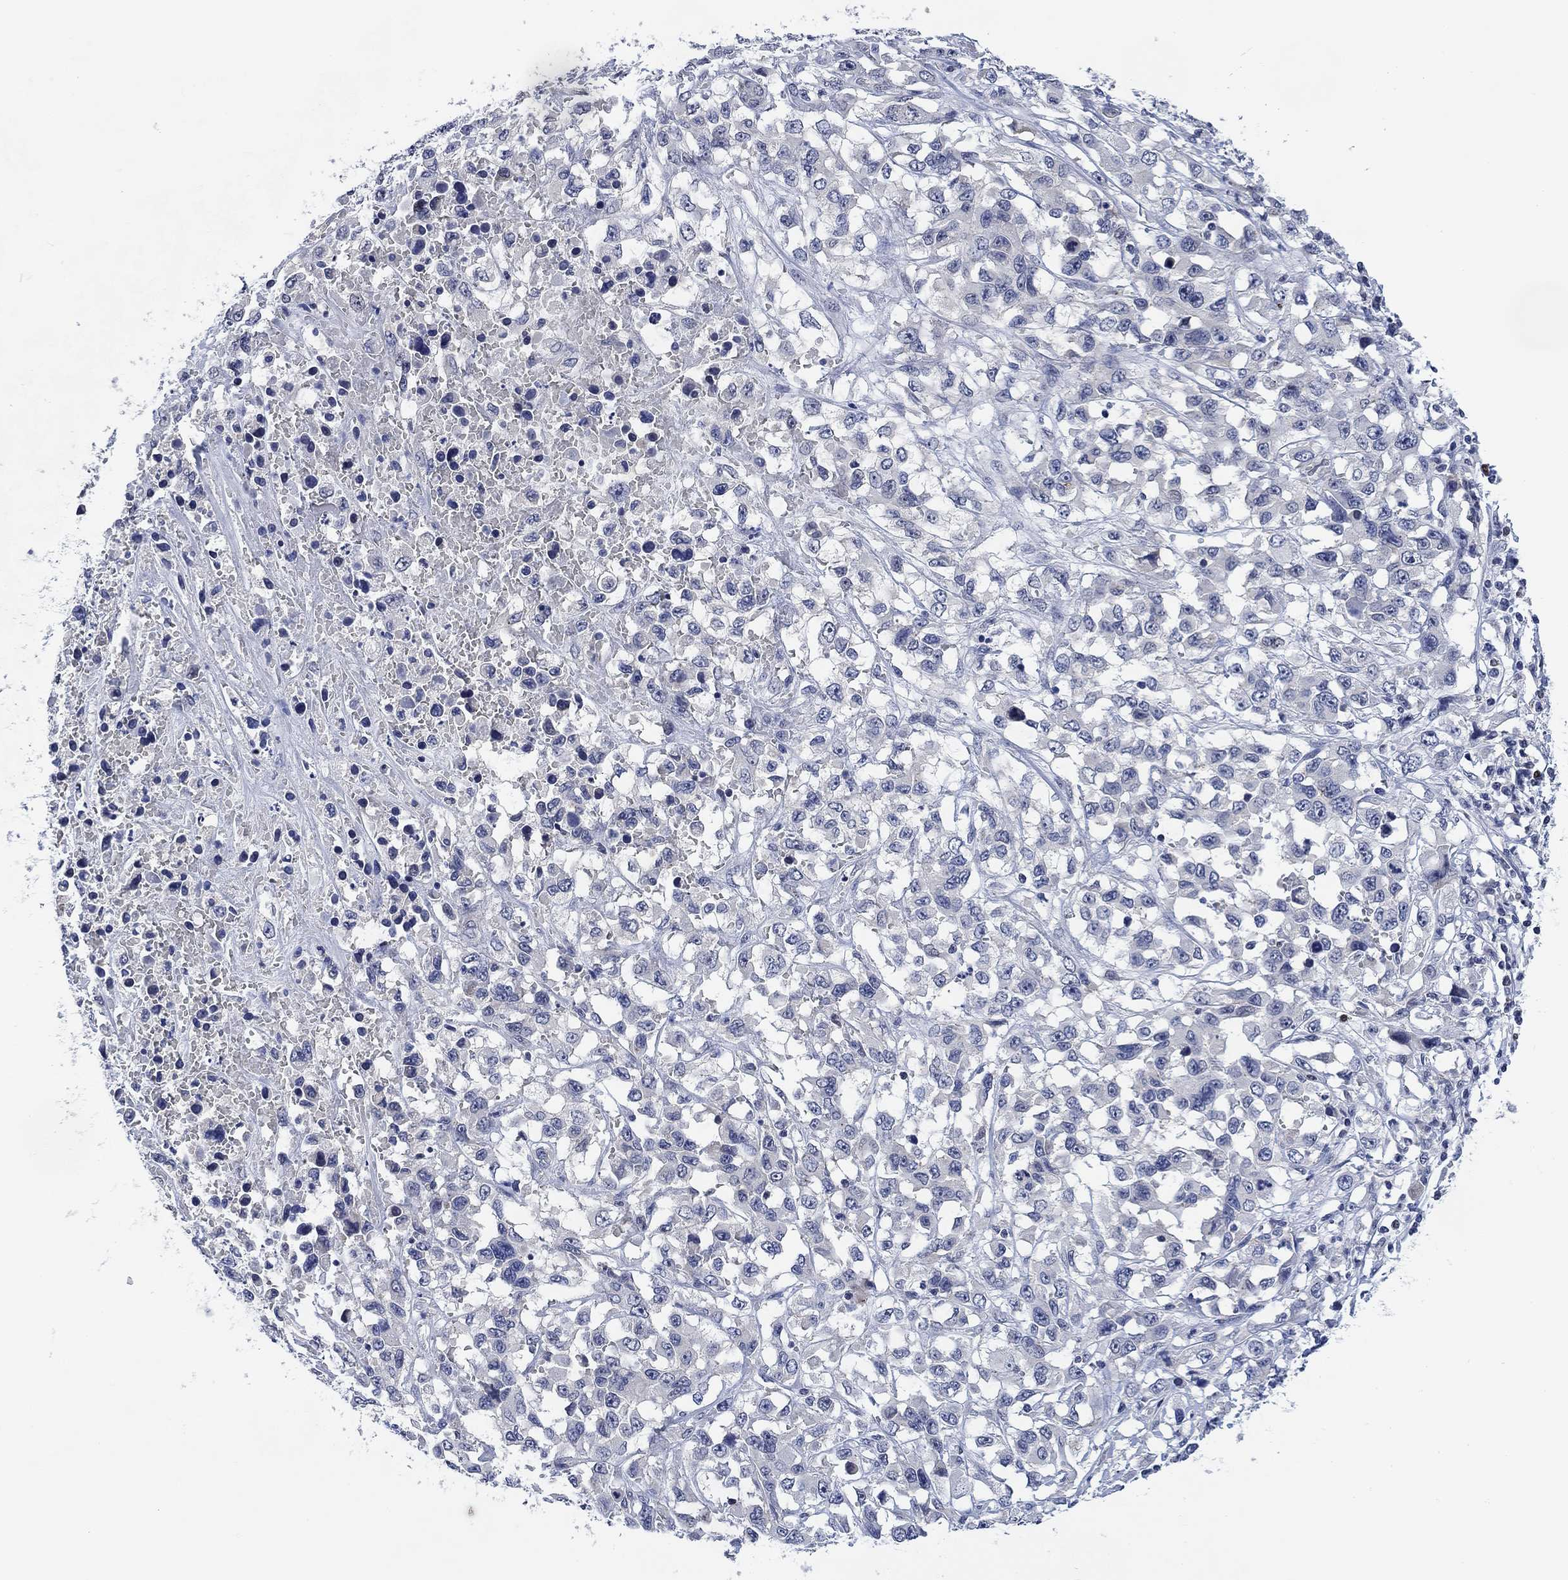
{"staining": {"intensity": "negative", "quantity": "none", "location": "none"}, "tissue": "liver cancer", "cell_type": "Tumor cells", "image_type": "cancer", "snomed": [{"axis": "morphology", "description": "Adenocarcinoma, NOS"}, {"axis": "morphology", "description": "Cholangiocarcinoma"}, {"axis": "topography", "description": "Liver"}], "caption": "The immunohistochemistry histopathology image has no significant positivity in tumor cells of adenocarcinoma (liver) tissue.", "gene": "DAZL", "patient": {"sex": "male", "age": 64}}